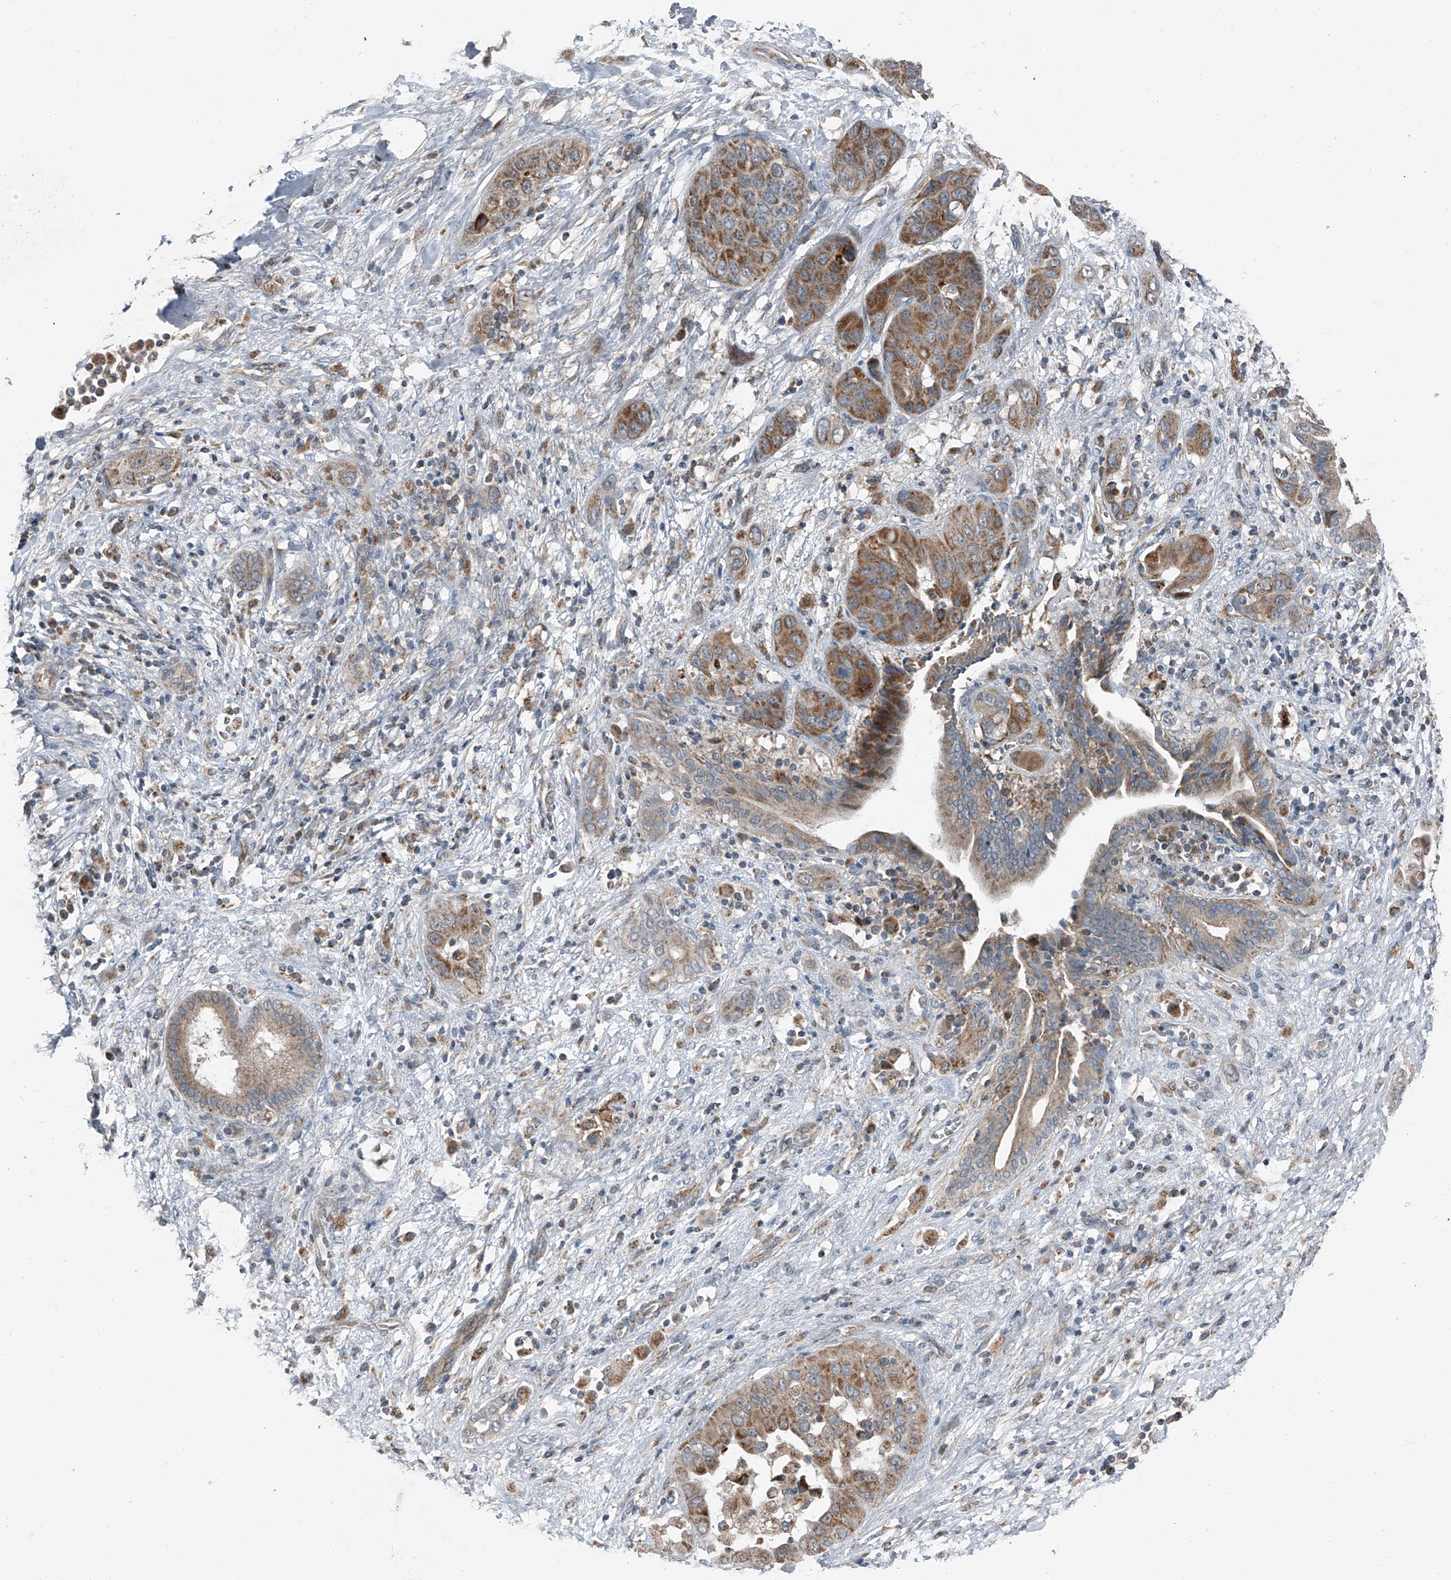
{"staining": {"intensity": "moderate", "quantity": ">75%", "location": "cytoplasmic/membranous"}, "tissue": "liver cancer", "cell_type": "Tumor cells", "image_type": "cancer", "snomed": [{"axis": "morphology", "description": "Cholangiocarcinoma"}, {"axis": "topography", "description": "Liver"}], "caption": "Human cholangiocarcinoma (liver) stained with a protein marker shows moderate staining in tumor cells.", "gene": "CHRNA7", "patient": {"sex": "female", "age": 52}}